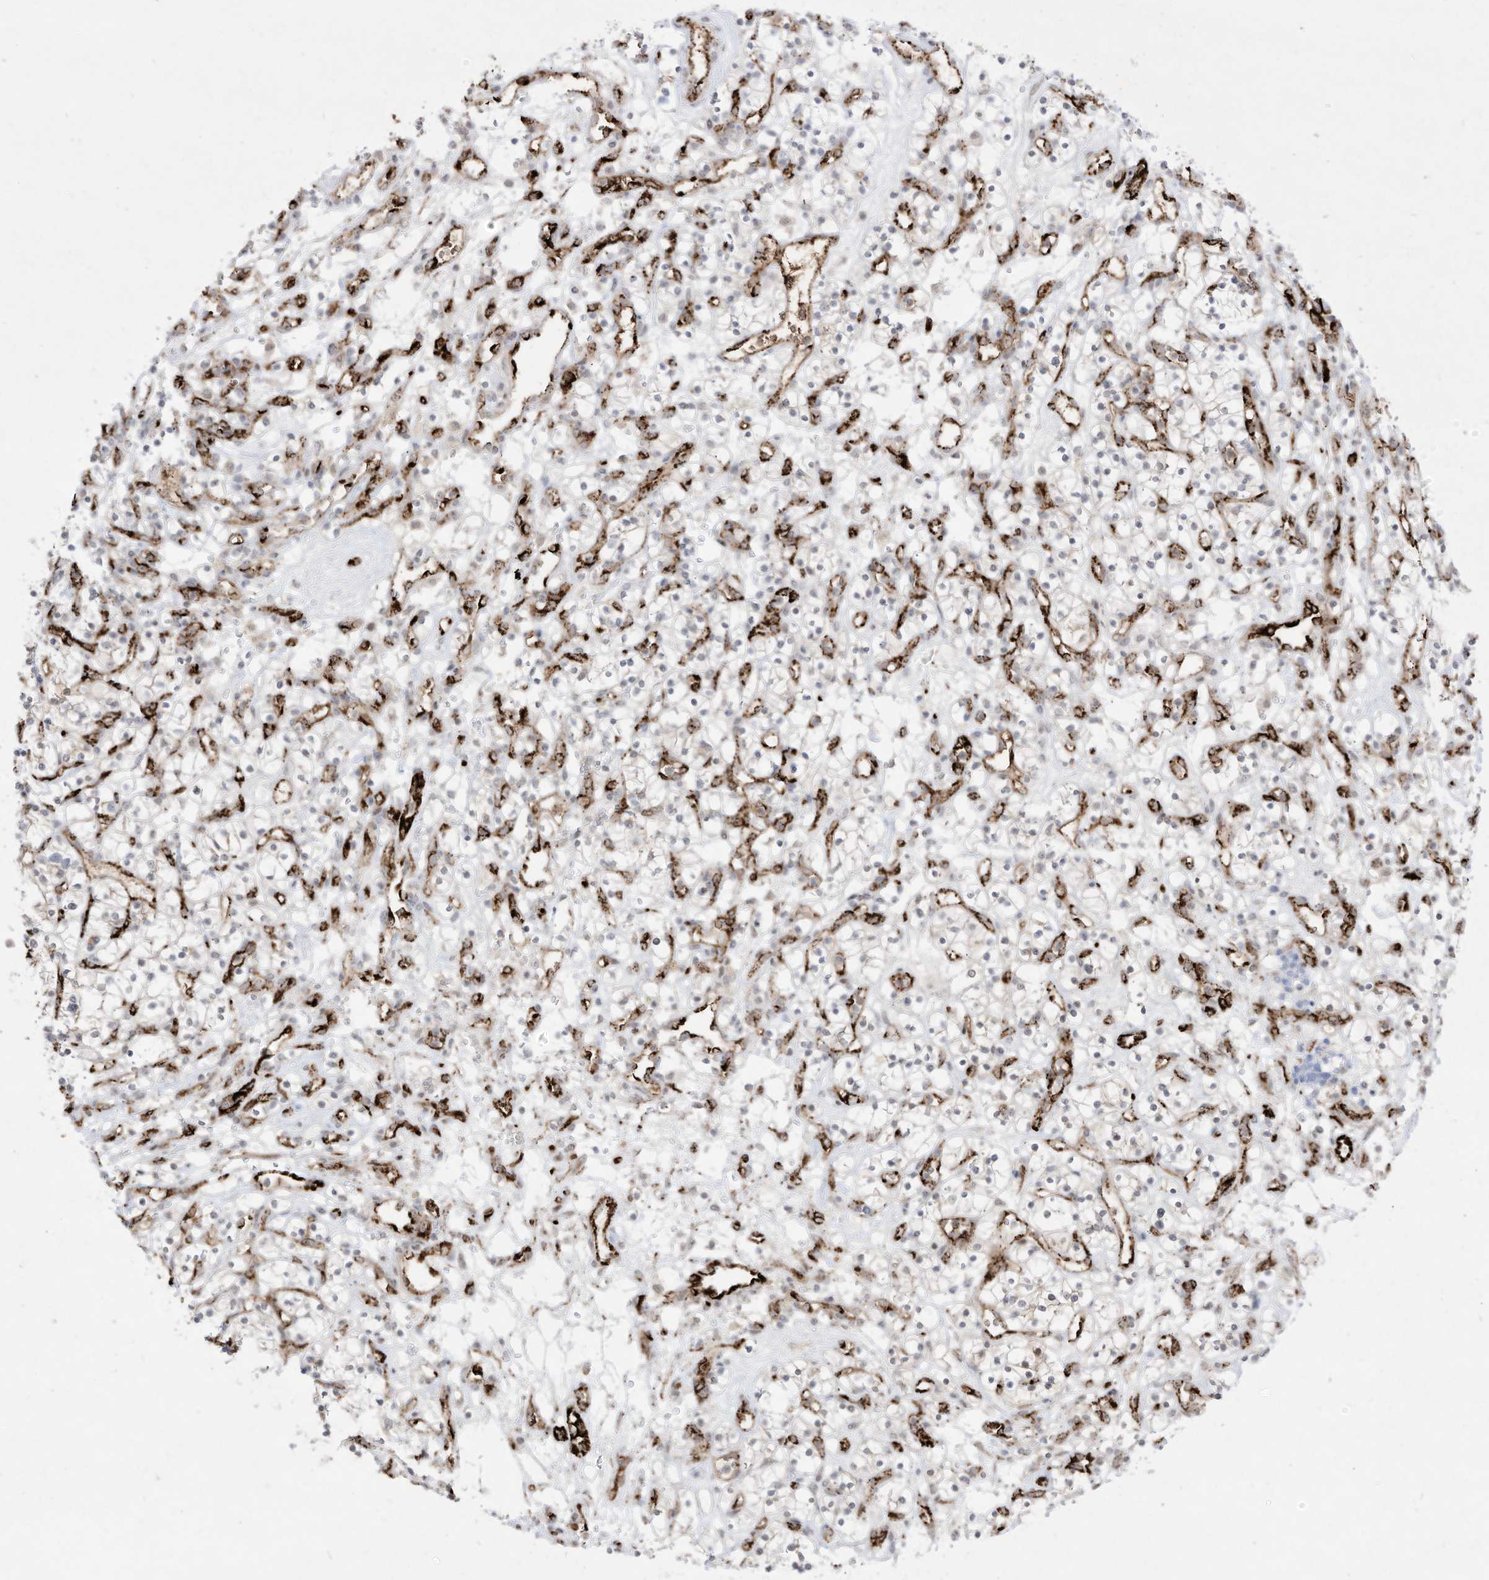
{"staining": {"intensity": "weak", "quantity": "<25%", "location": "cytoplasmic/membranous"}, "tissue": "renal cancer", "cell_type": "Tumor cells", "image_type": "cancer", "snomed": [{"axis": "morphology", "description": "Adenocarcinoma, NOS"}, {"axis": "topography", "description": "Kidney"}], "caption": "Immunohistochemical staining of human renal adenocarcinoma shows no significant staining in tumor cells.", "gene": "ZGRF1", "patient": {"sex": "female", "age": 57}}